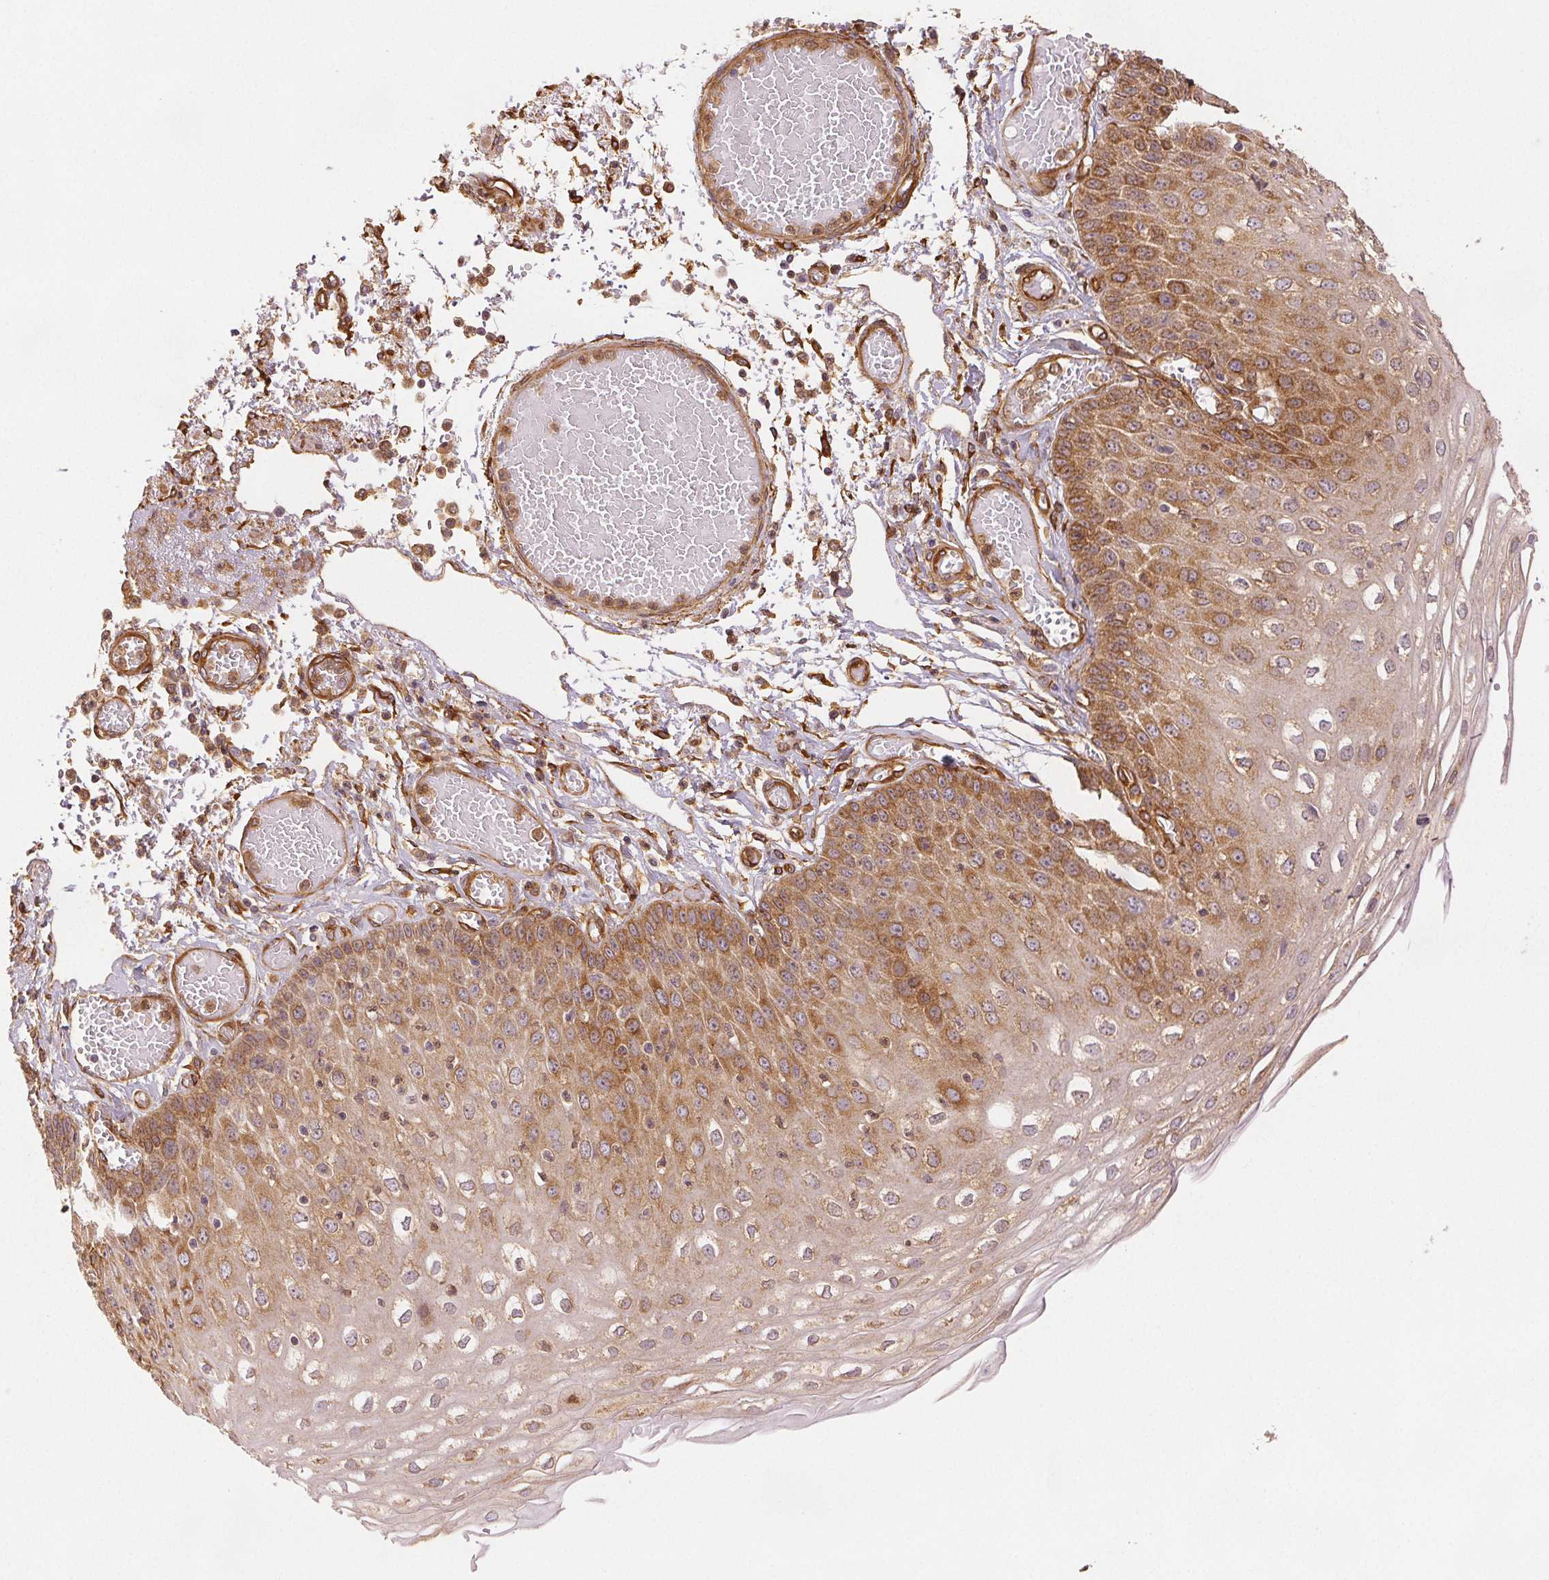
{"staining": {"intensity": "moderate", "quantity": "25%-75%", "location": "cytoplasmic/membranous"}, "tissue": "esophagus", "cell_type": "Squamous epithelial cells", "image_type": "normal", "snomed": [{"axis": "morphology", "description": "Normal tissue, NOS"}, {"axis": "morphology", "description": "Adenocarcinoma, NOS"}, {"axis": "topography", "description": "Esophagus"}], "caption": "This image displays immunohistochemistry (IHC) staining of benign human esophagus, with medium moderate cytoplasmic/membranous expression in approximately 25%-75% of squamous epithelial cells.", "gene": "DIAPH2", "patient": {"sex": "male", "age": 81}}